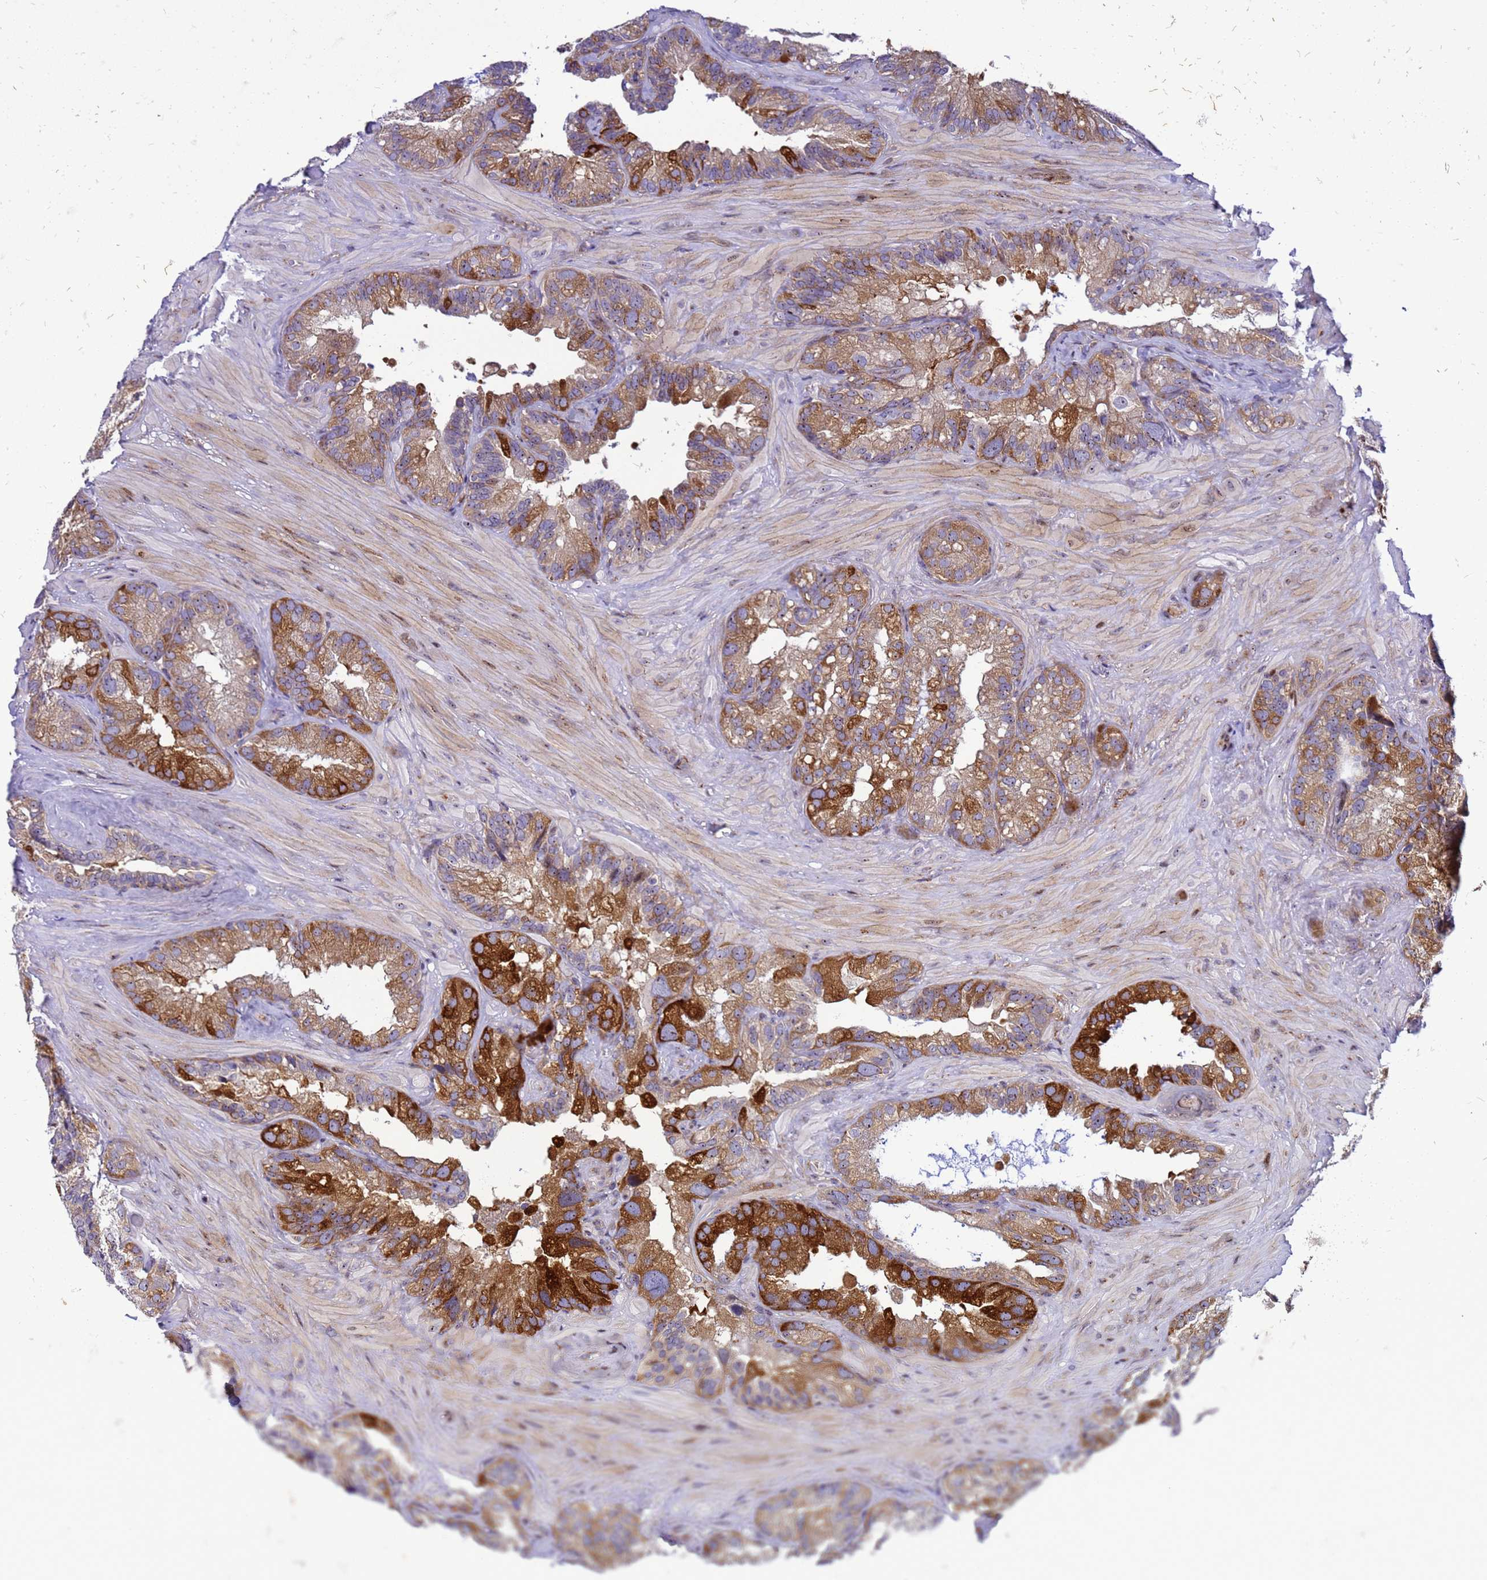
{"staining": {"intensity": "strong", "quantity": "25%-75%", "location": "cytoplasmic/membranous"}, "tissue": "seminal vesicle", "cell_type": "Glandular cells", "image_type": "normal", "snomed": [{"axis": "morphology", "description": "Normal tissue, NOS"}, {"axis": "topography", "description": "Prostate"}, {"axis": "topography", "description": "Seminal veicle"}], "caption": "Immunohistochemical staining of normal seminal vesicle reveals strong cytoplasmic/membranous protein staining in about 25%-75% of glandular cells. The staining was performed using DAB to visualize the protein expression in brown, while the nuclei were stained in blue with hematoxylin (Magnification: 20x).", "gene": "RSPO1", "patient": {"sex": "male", "age": 68}}